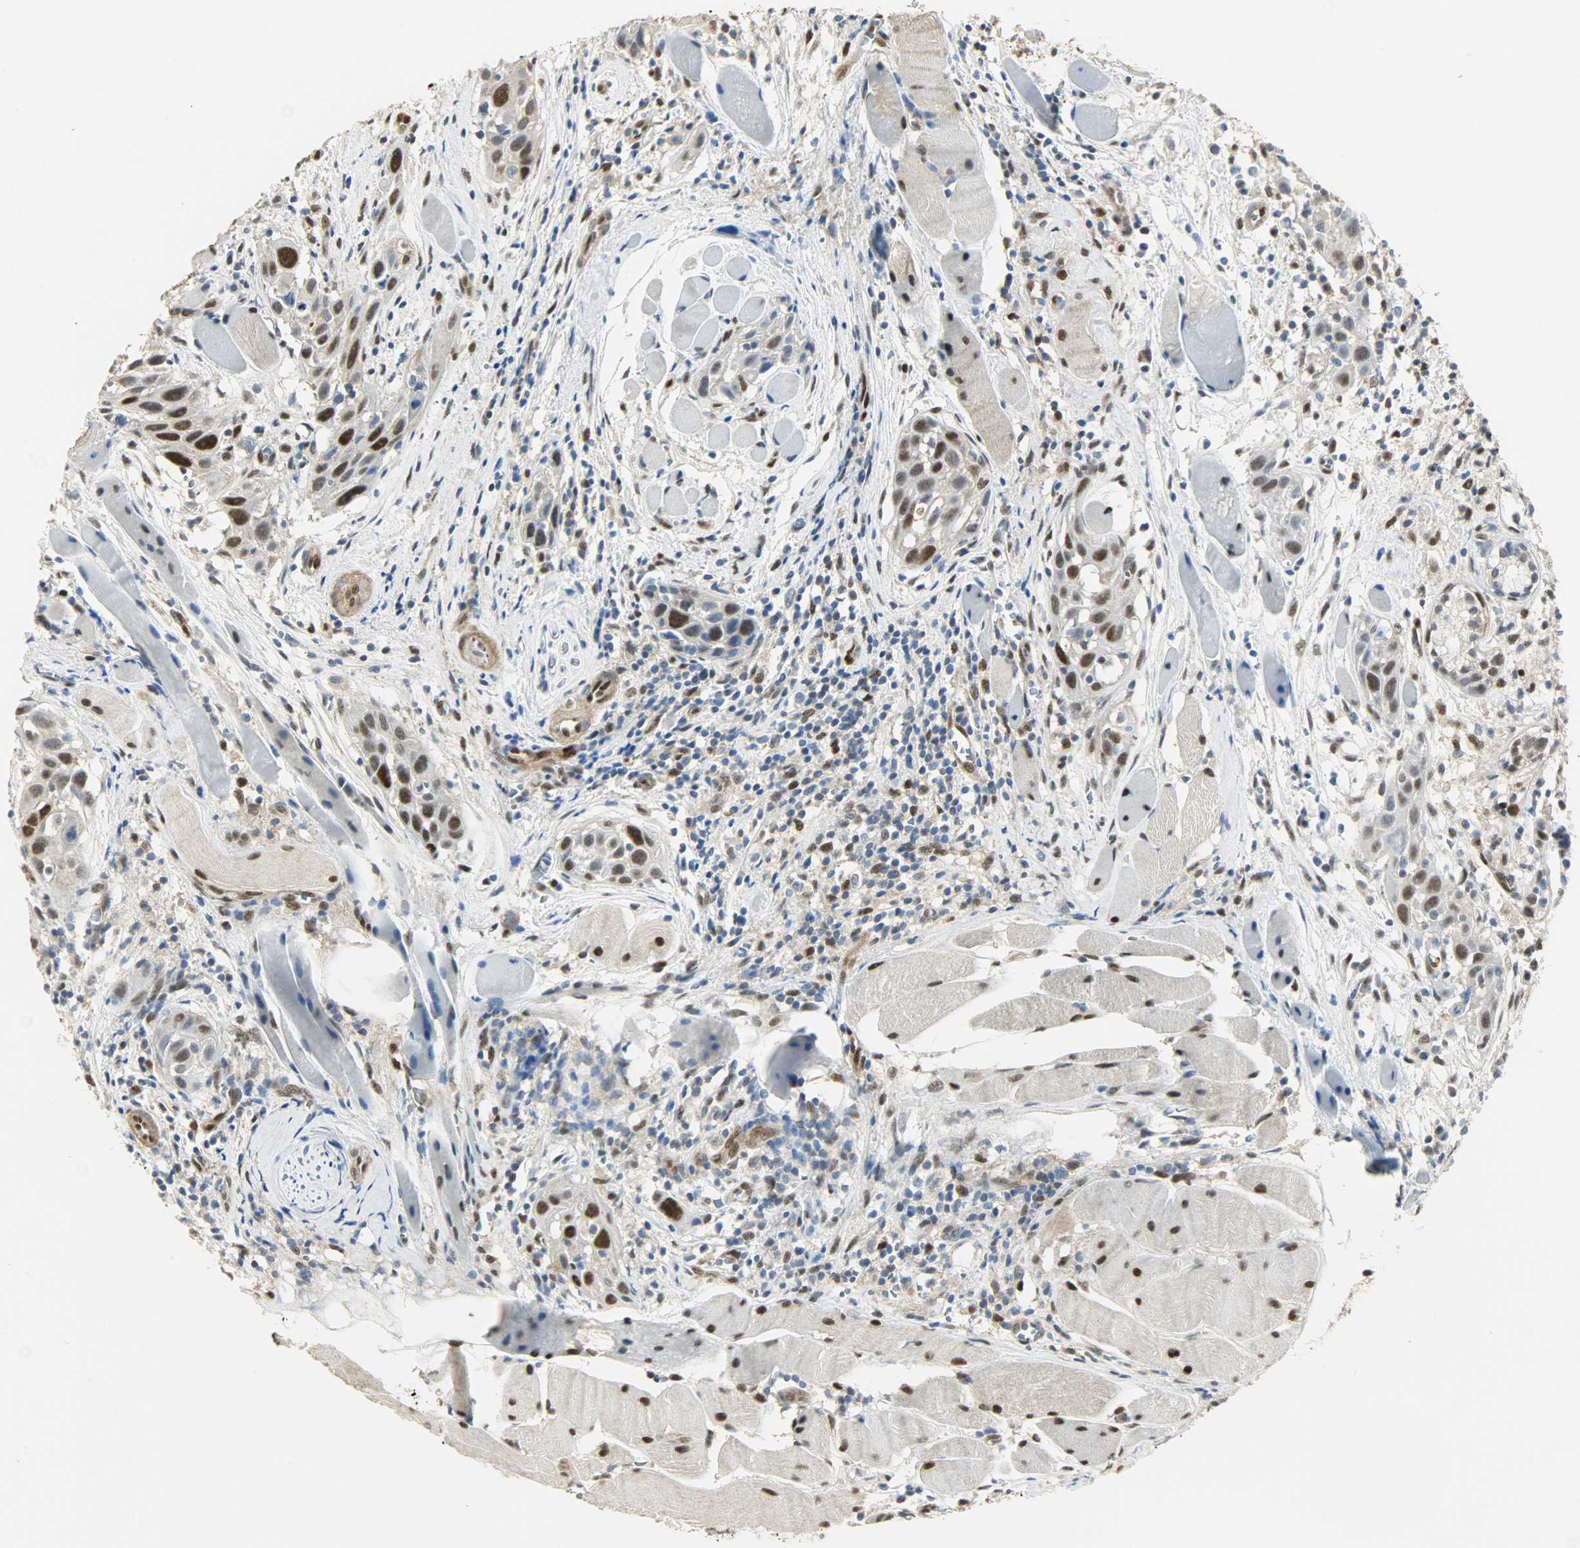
{"staining": {"intensity": "strong", "quantity": "25%-75%", "location": "nuclear"}, "tissue": "head and neck cancer", "cell_type": "Tumor cells", "image_type": "cancer", "snomed": [{"axis": "morphology", "description": "Squamous cell carcinoma, NOS"}, {"axis": "topography", "description": "Oral tissue"}, {"axis": "topography", "description": "Head-Neck"}], "caption": "Head and neck cancer stained for a protein (brown) exhibits strong nuclear positive positivity in approximately 25%-75% of tumor cells.", "gene": "NPEPL1", "patient": {"sex": "female", "age": 50}}